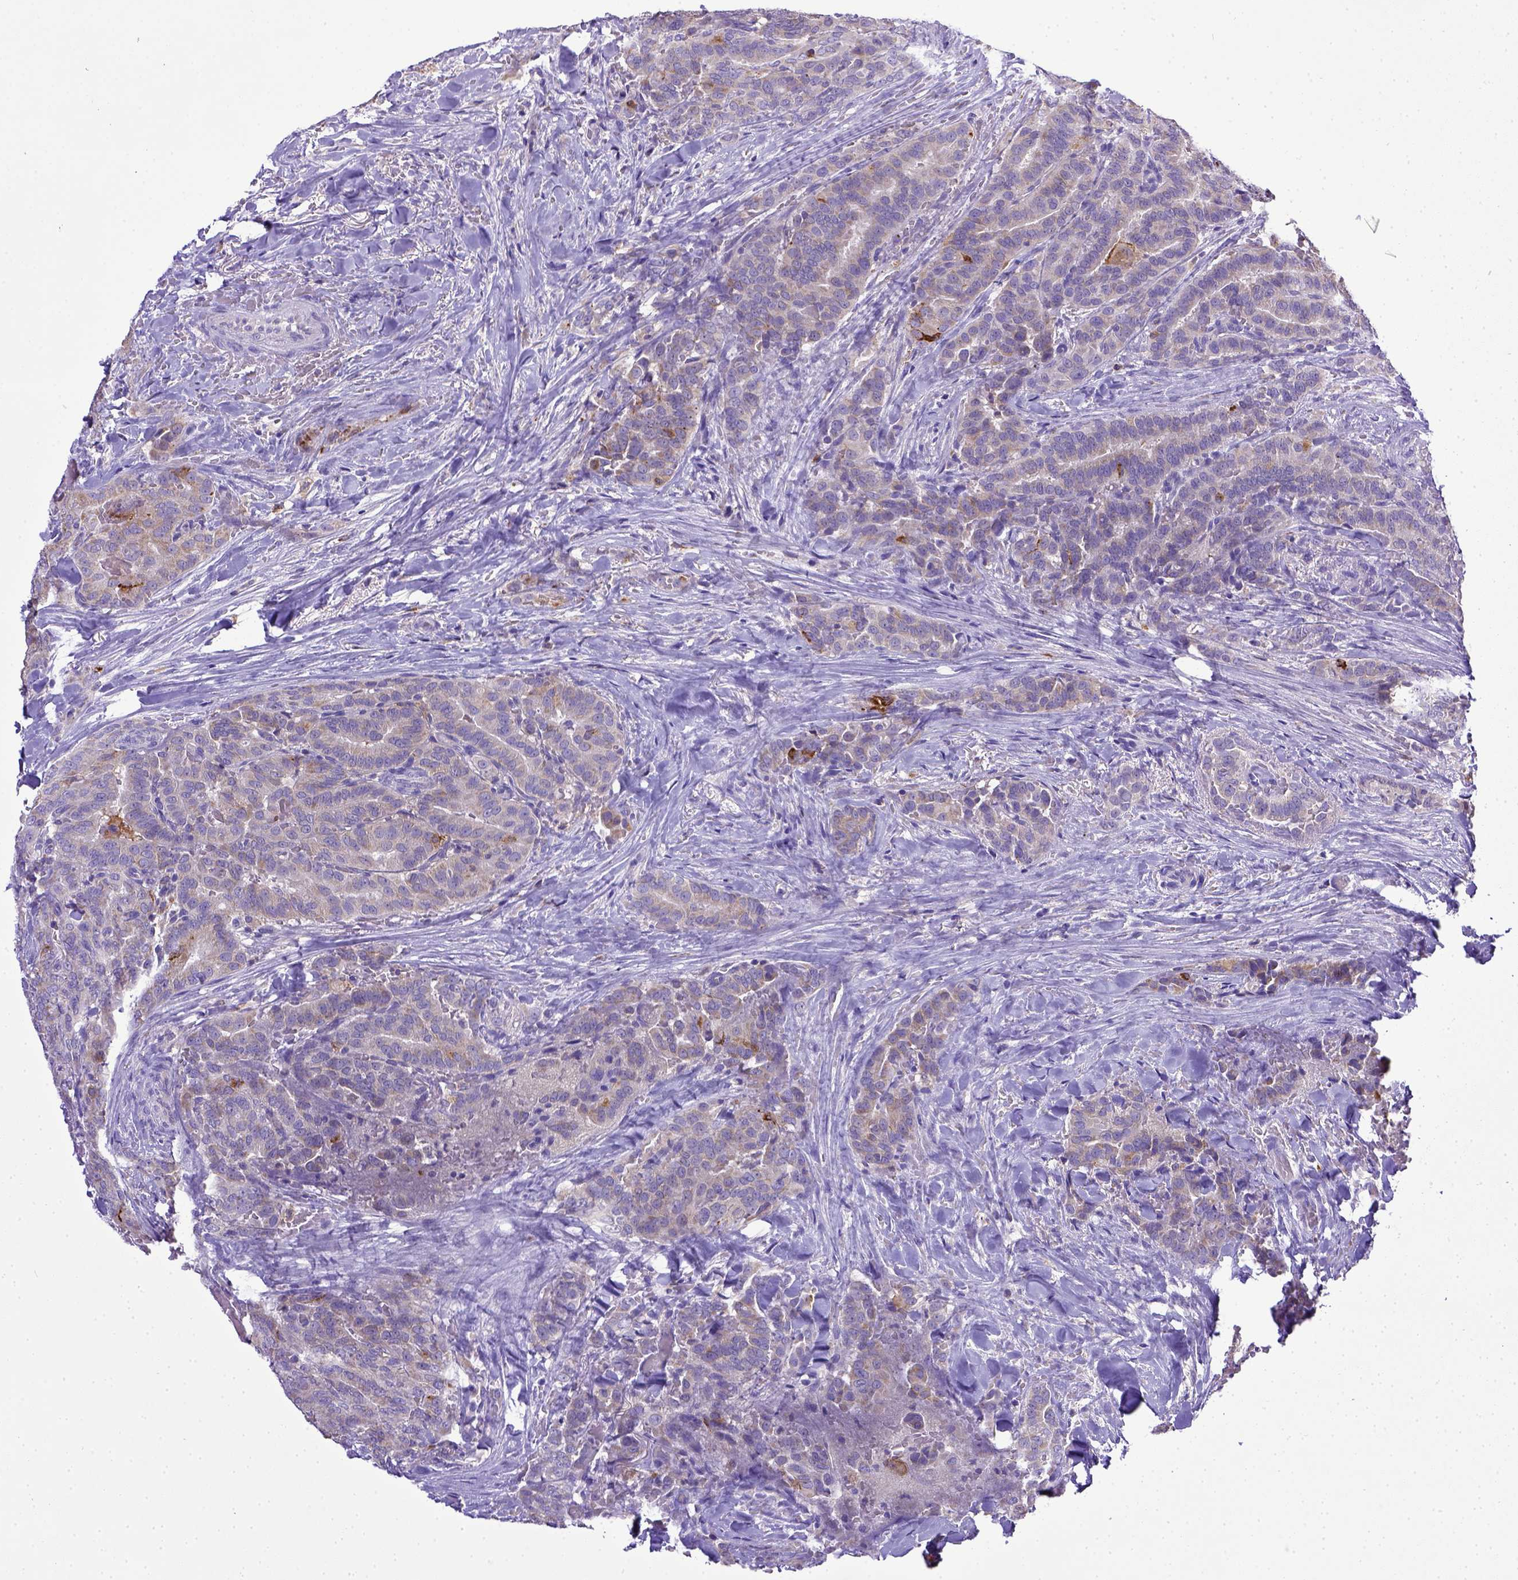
{"staining": {"intensity": "weak", "quantity": "<25%", "location": "cytoplasmic/membranous"}, "tissue": "thyroid cancer", "cell_type": "Tumor cells", "image_type": "cancer", "snomed": [{"axis": "morphology", "description": "Papillary adenocarcinoma, NOS"}, {"axis": "topography", "description": "Thyroid gland"}], "caption": "Human thyroid cancer (papillary adenocarcinoma) stained for a protein using IHC demonstrates no positivity in tumor cells.", "gene": "CD40", "patient": {"sex": "male", "age": 61}}